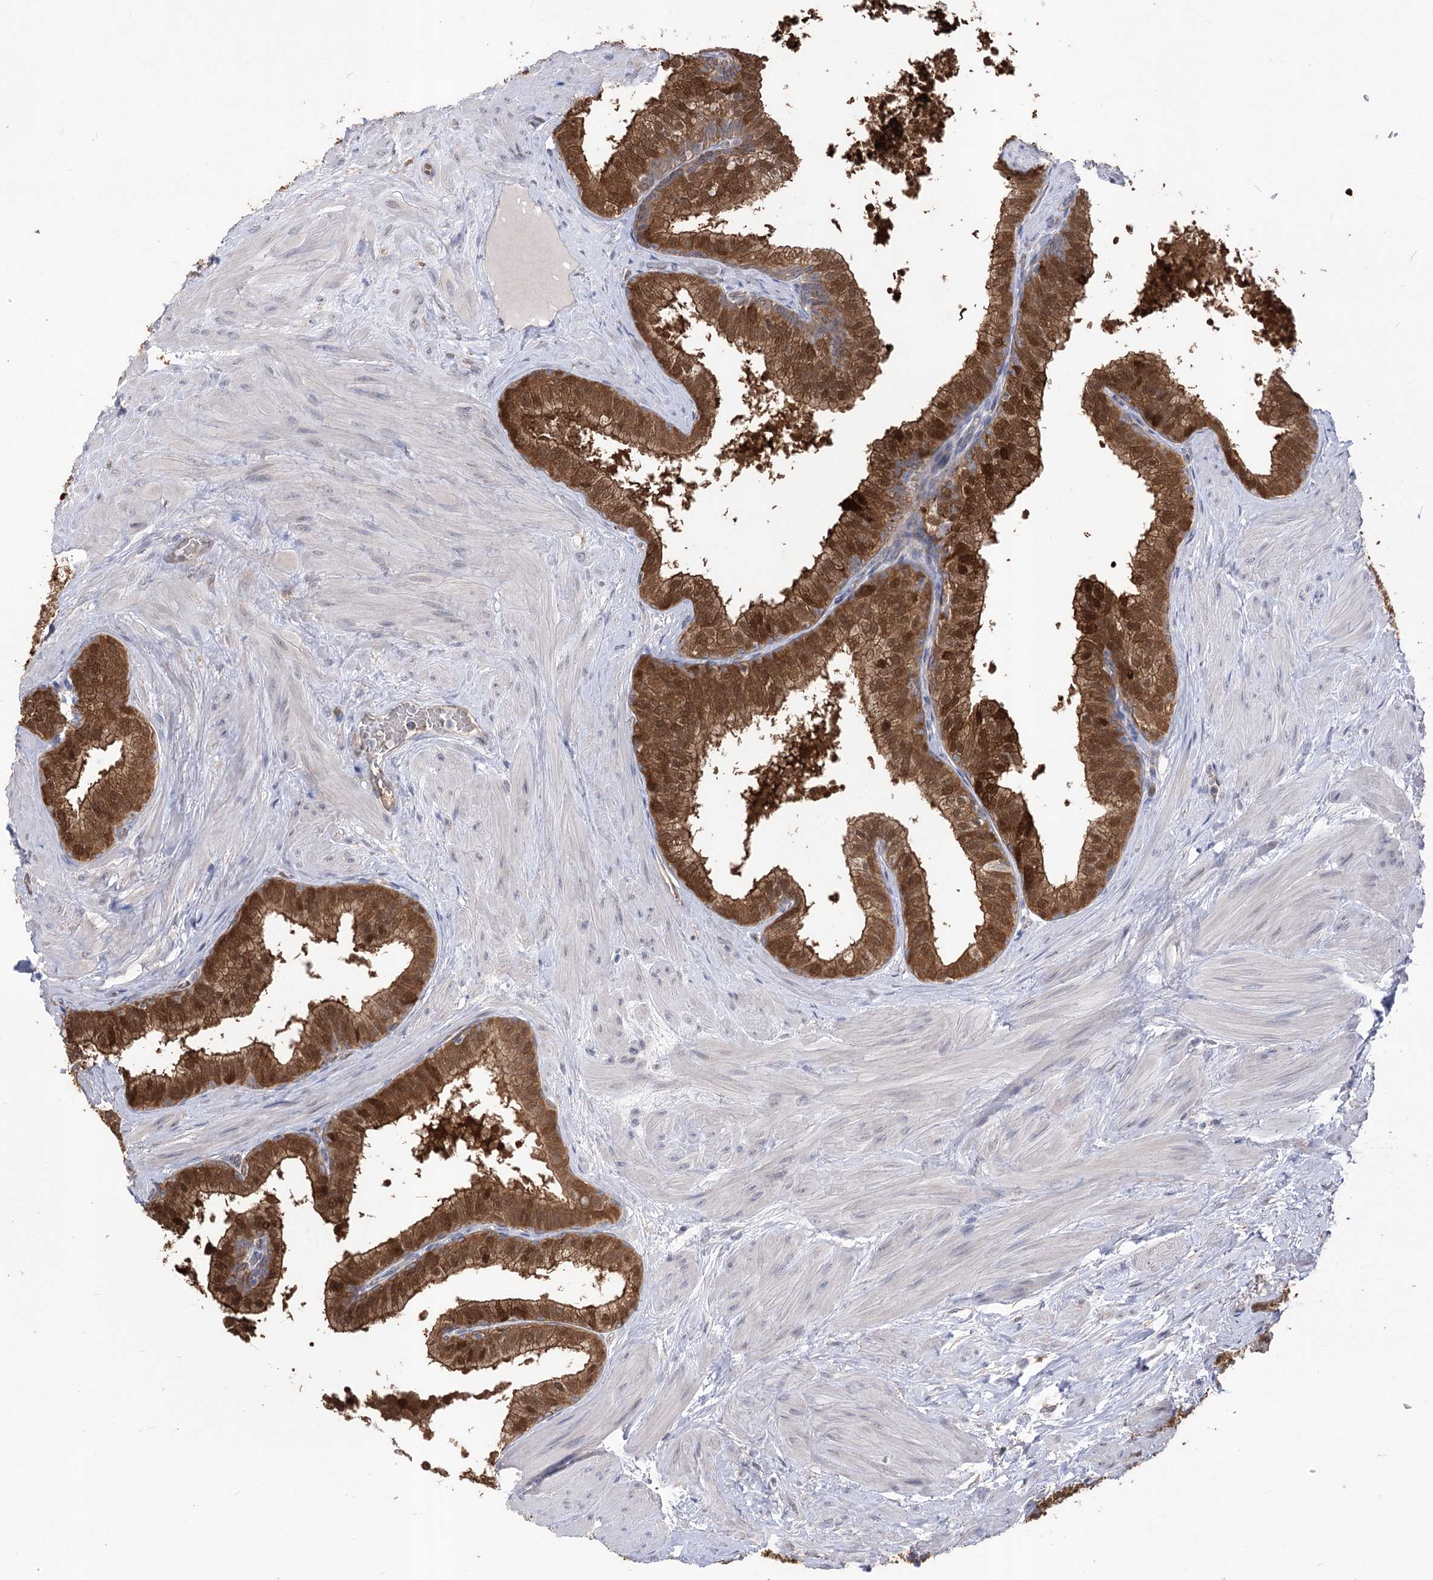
{"staining": {"intensity": "strong", "quantity": ">75%", "location": "cytoplasmic/membranous,nuclear"}, "tissue": "prostate", "cell_type": "Glandular cells", "image_type": "normal", "snomed": [{"axis": "morphology", "description": "Normal tissue, NOS"}, {"axis": "topography", "description": "Prostate"}], "caption": "Brown immunohistochemical staining in unremarkable prostate displays strong cytoplasmic/membranous,nuclear expression in about >75% of glandular cells. The staining was performed using DAB (3,3'-diaminobenzidine) to visualize the protein expression in brown, while the nuclei were stained in blue with hematoxylin (Magnification: 20x).", "gene": "R3HDM2", "patient": {"sex": "male", "age": 60}}